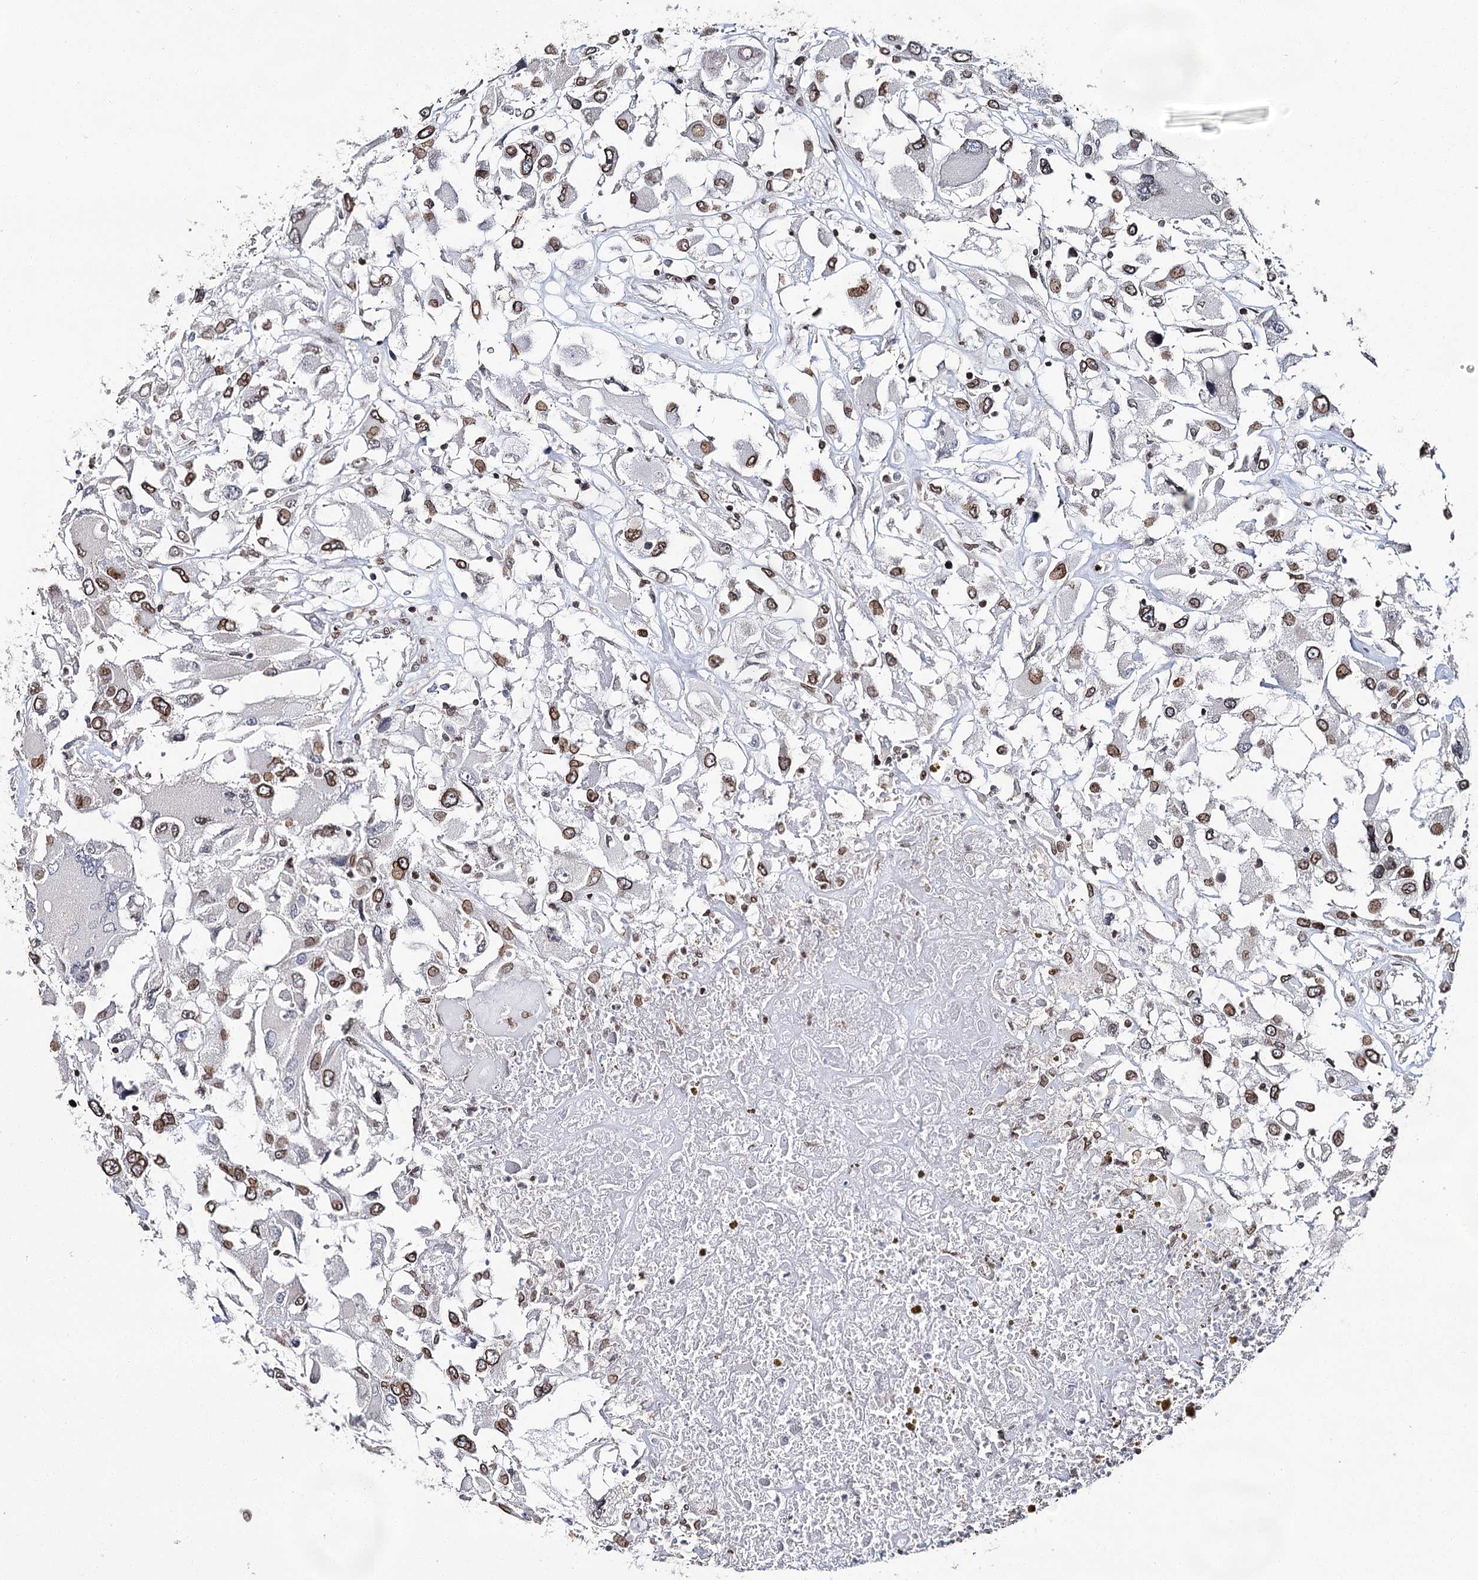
{"staining": {"intensity": "moderate", "quantity": ">75%", "location": "cytoplasmic/membranous,nuclear"}, "tissue": "renal cancer", "cell_type": "Tumor cells", "image_type": "cancer", "snomed": [{"axis": "morphology", "description": "Adenocarcinoma, NOS"}, {"axis": "topography", "description": "Kidney"}], "caption": "An IHC histopathology image of neoplastic tissue is shown. Protein staining in brown shows moderate cytoplasmic/membranous and nuclear positivity in renal adenocarcinoma within tumor cells.", "gene": "KIAA0930", "patient": {"sex": "female", "age": 52}}